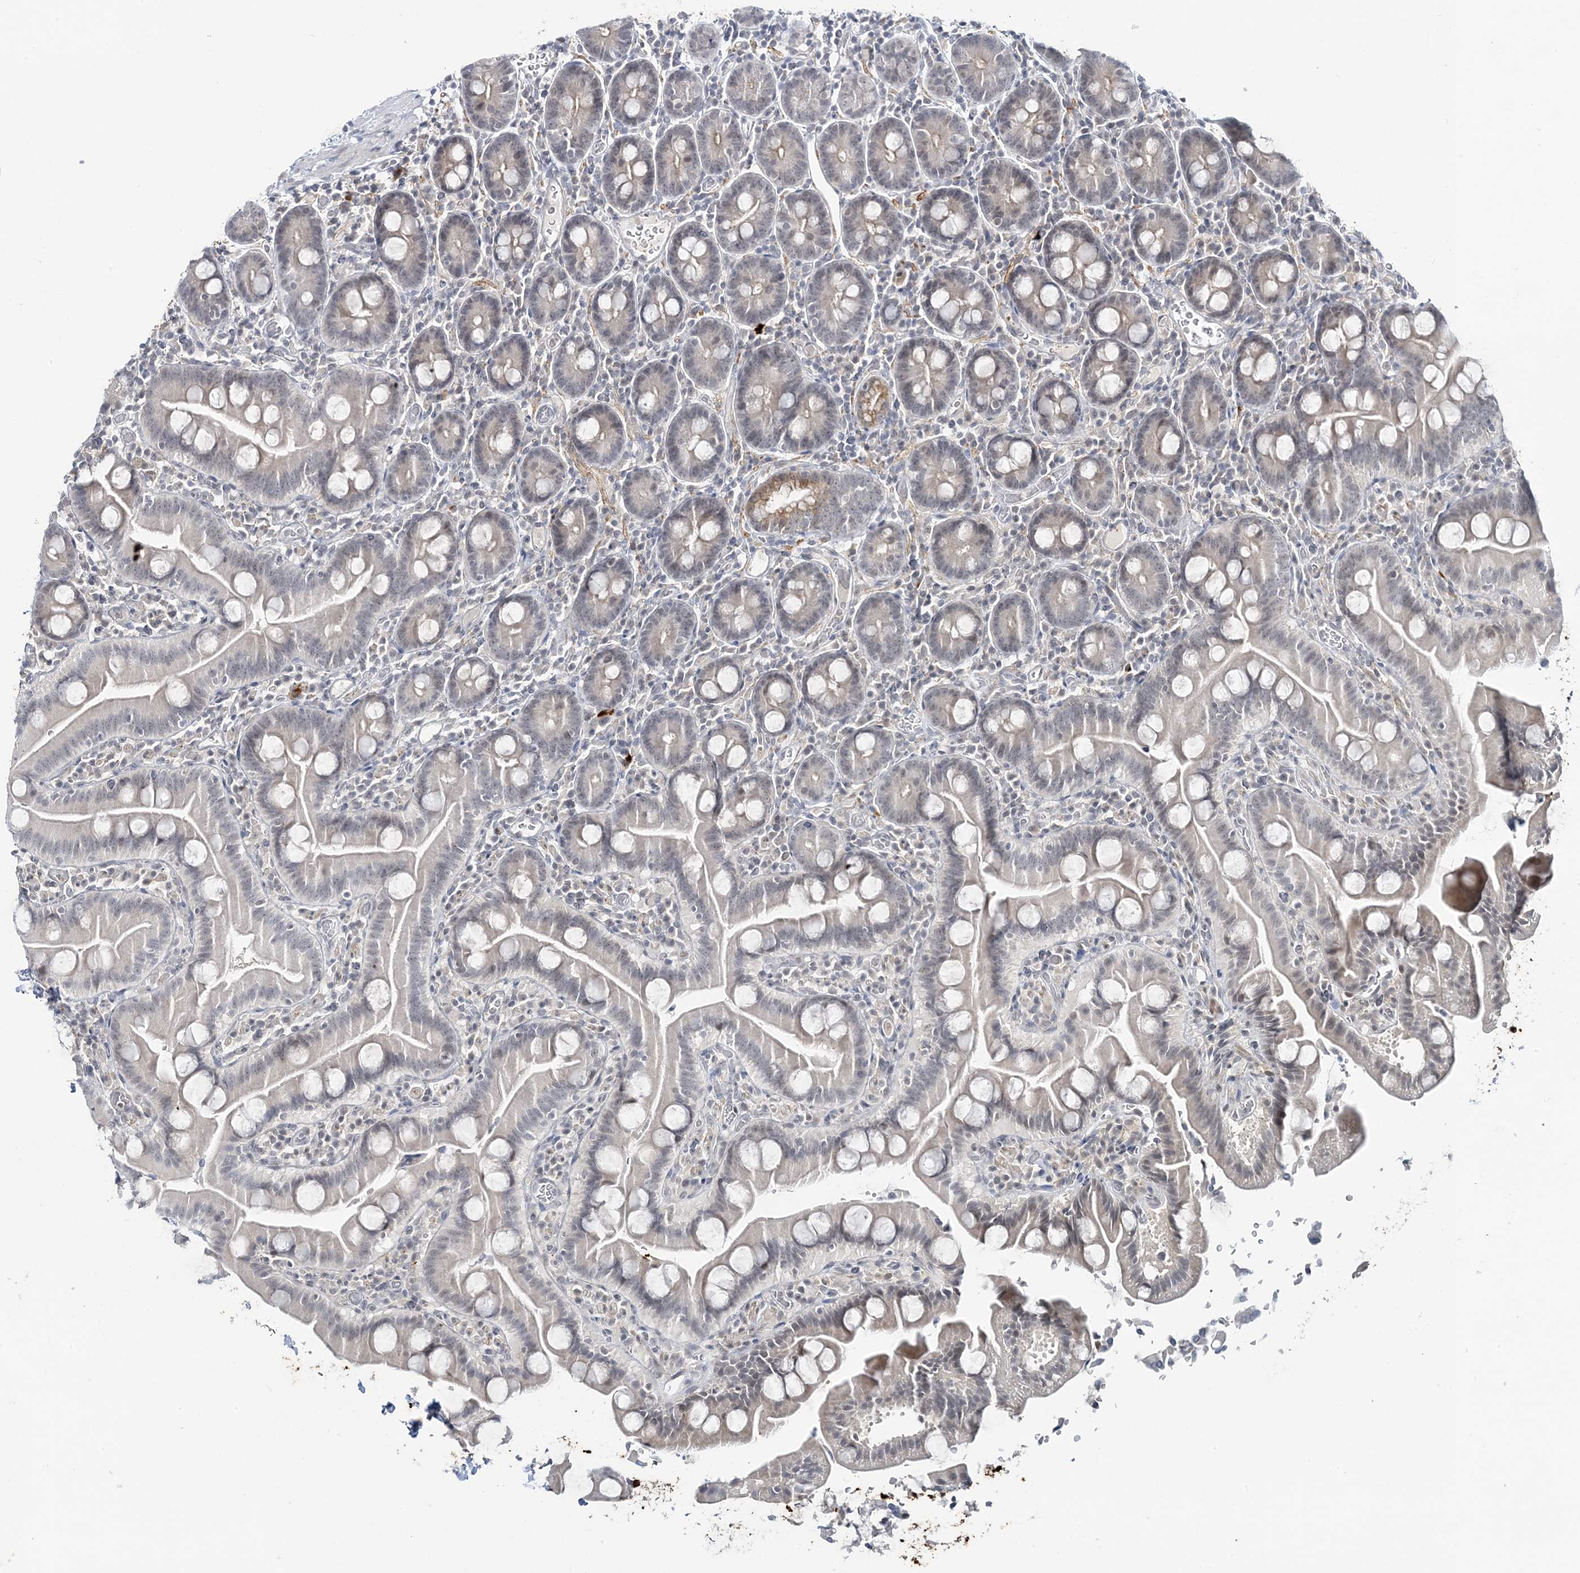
{"staining": {"intensity": "weak", "quantity": "<25%", "location": "cytoplasmic/membranous"}, "tissue": "duodenum", "cell_type": "Glandular cells", "image_type": "normal", "snomed": [{"axis": "morphology", "description": "Normal tissue, NOS"}, {"axis": "topography", "description": "Duodenum"}], "caption": "This is a micrograph of immunohistochemistry (IHC) staining of normal duodenum, which shows no expression in glandular cells.", "gene": "LEXM", "patient": {"sex": "male", "age": 55}}